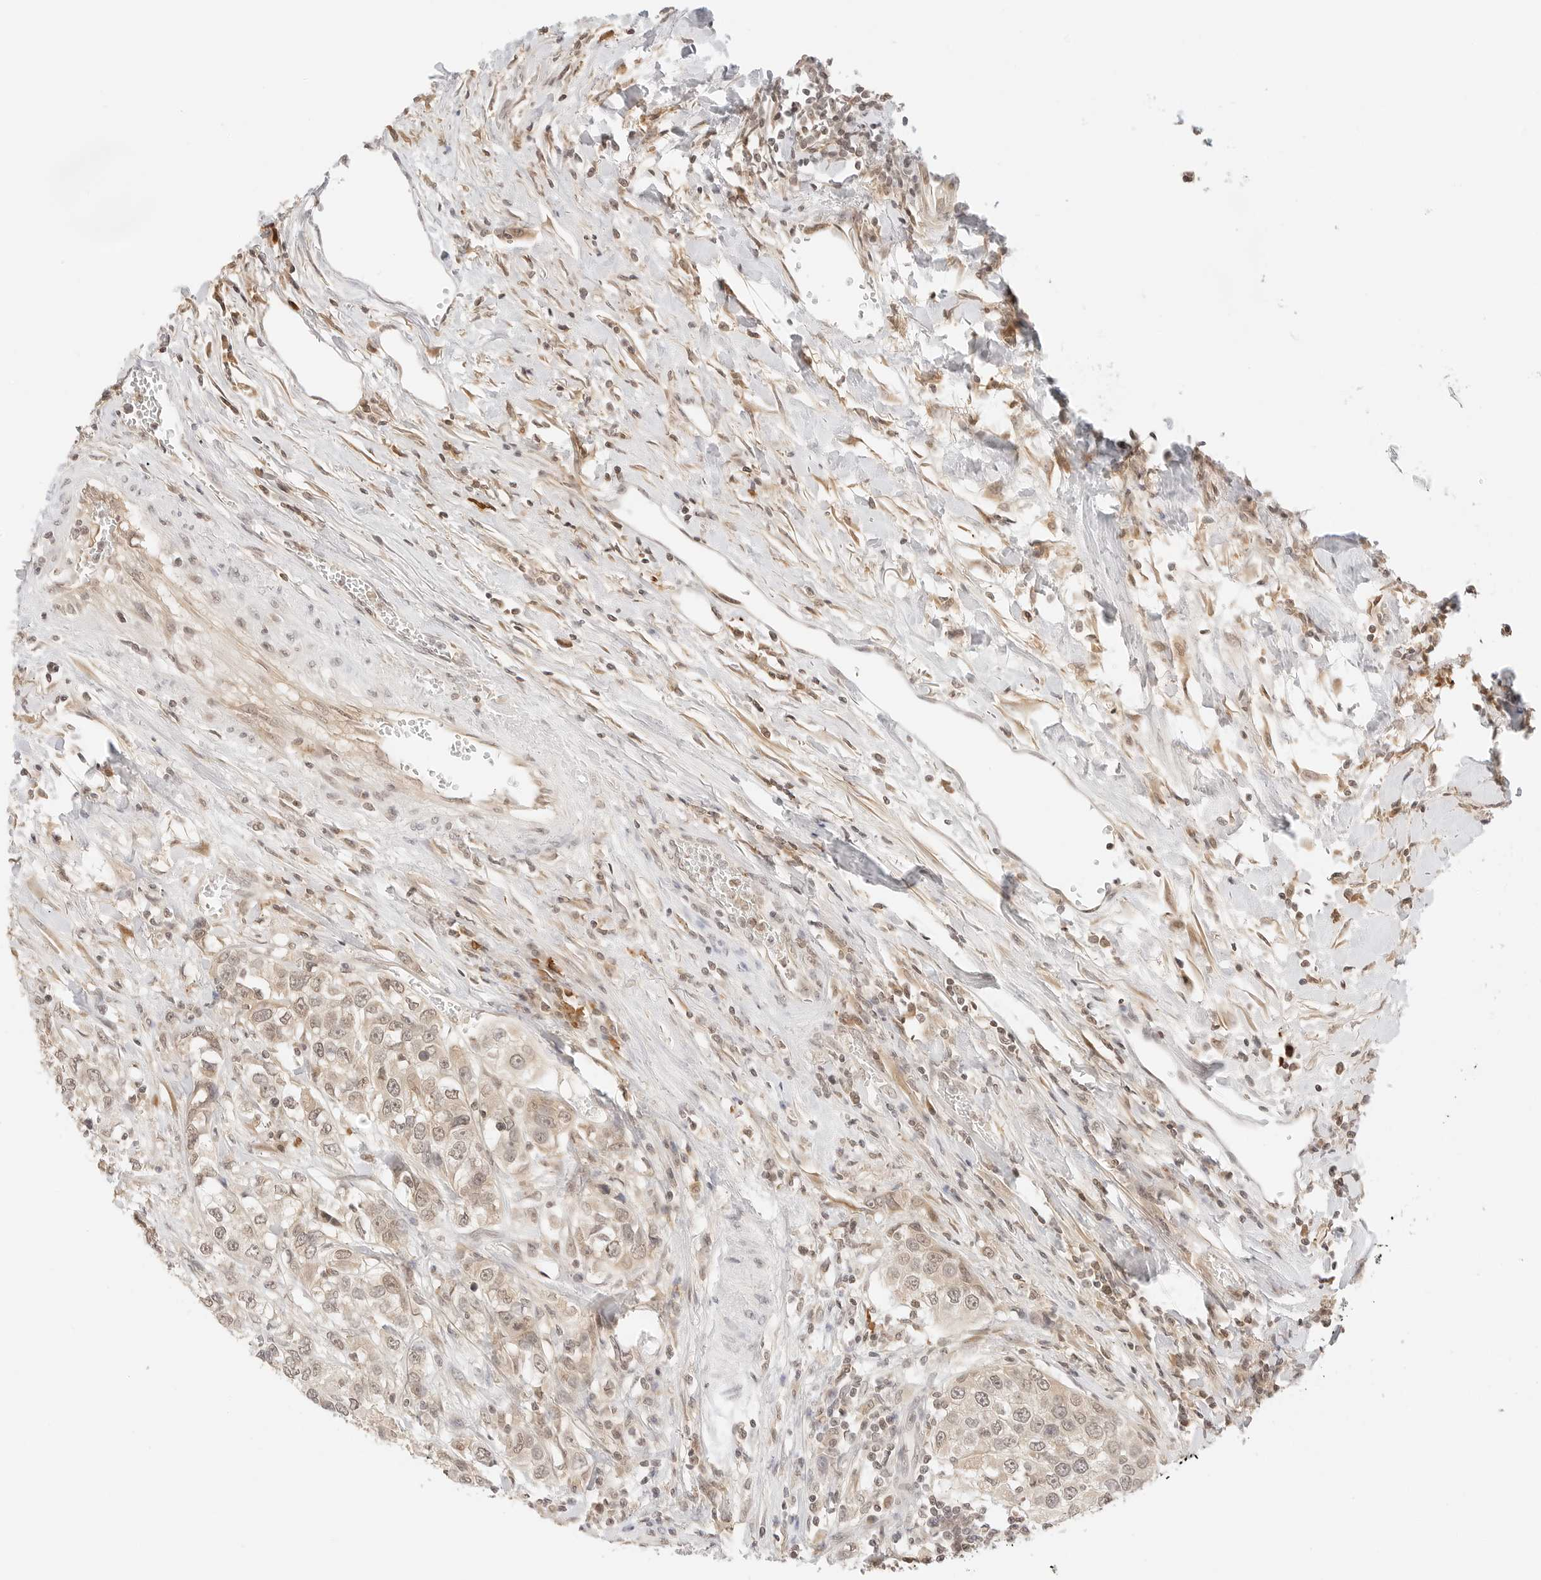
{"staining": {"intensity": "weak", "quantity": ">75%", "location": "cytoplasmic/membranous,nuclear"}, "tissue": "urothelial cancer", "cell_type": "Tumor cells", "image_type": "cancer", "snomed": [{"axis": "morphology", "description": "Urothelial carcinoma, High grade"}, {"axis": "topography", "description": "Urinary bladder"}], "caption": "Tumor cells display weak cytoplasmic/membranous and nuclear positivity in approximately >75% of cells in urothelial cancer.", "gene": "SEPTIN4", "patient": {"sex": "female", "age": 80}}